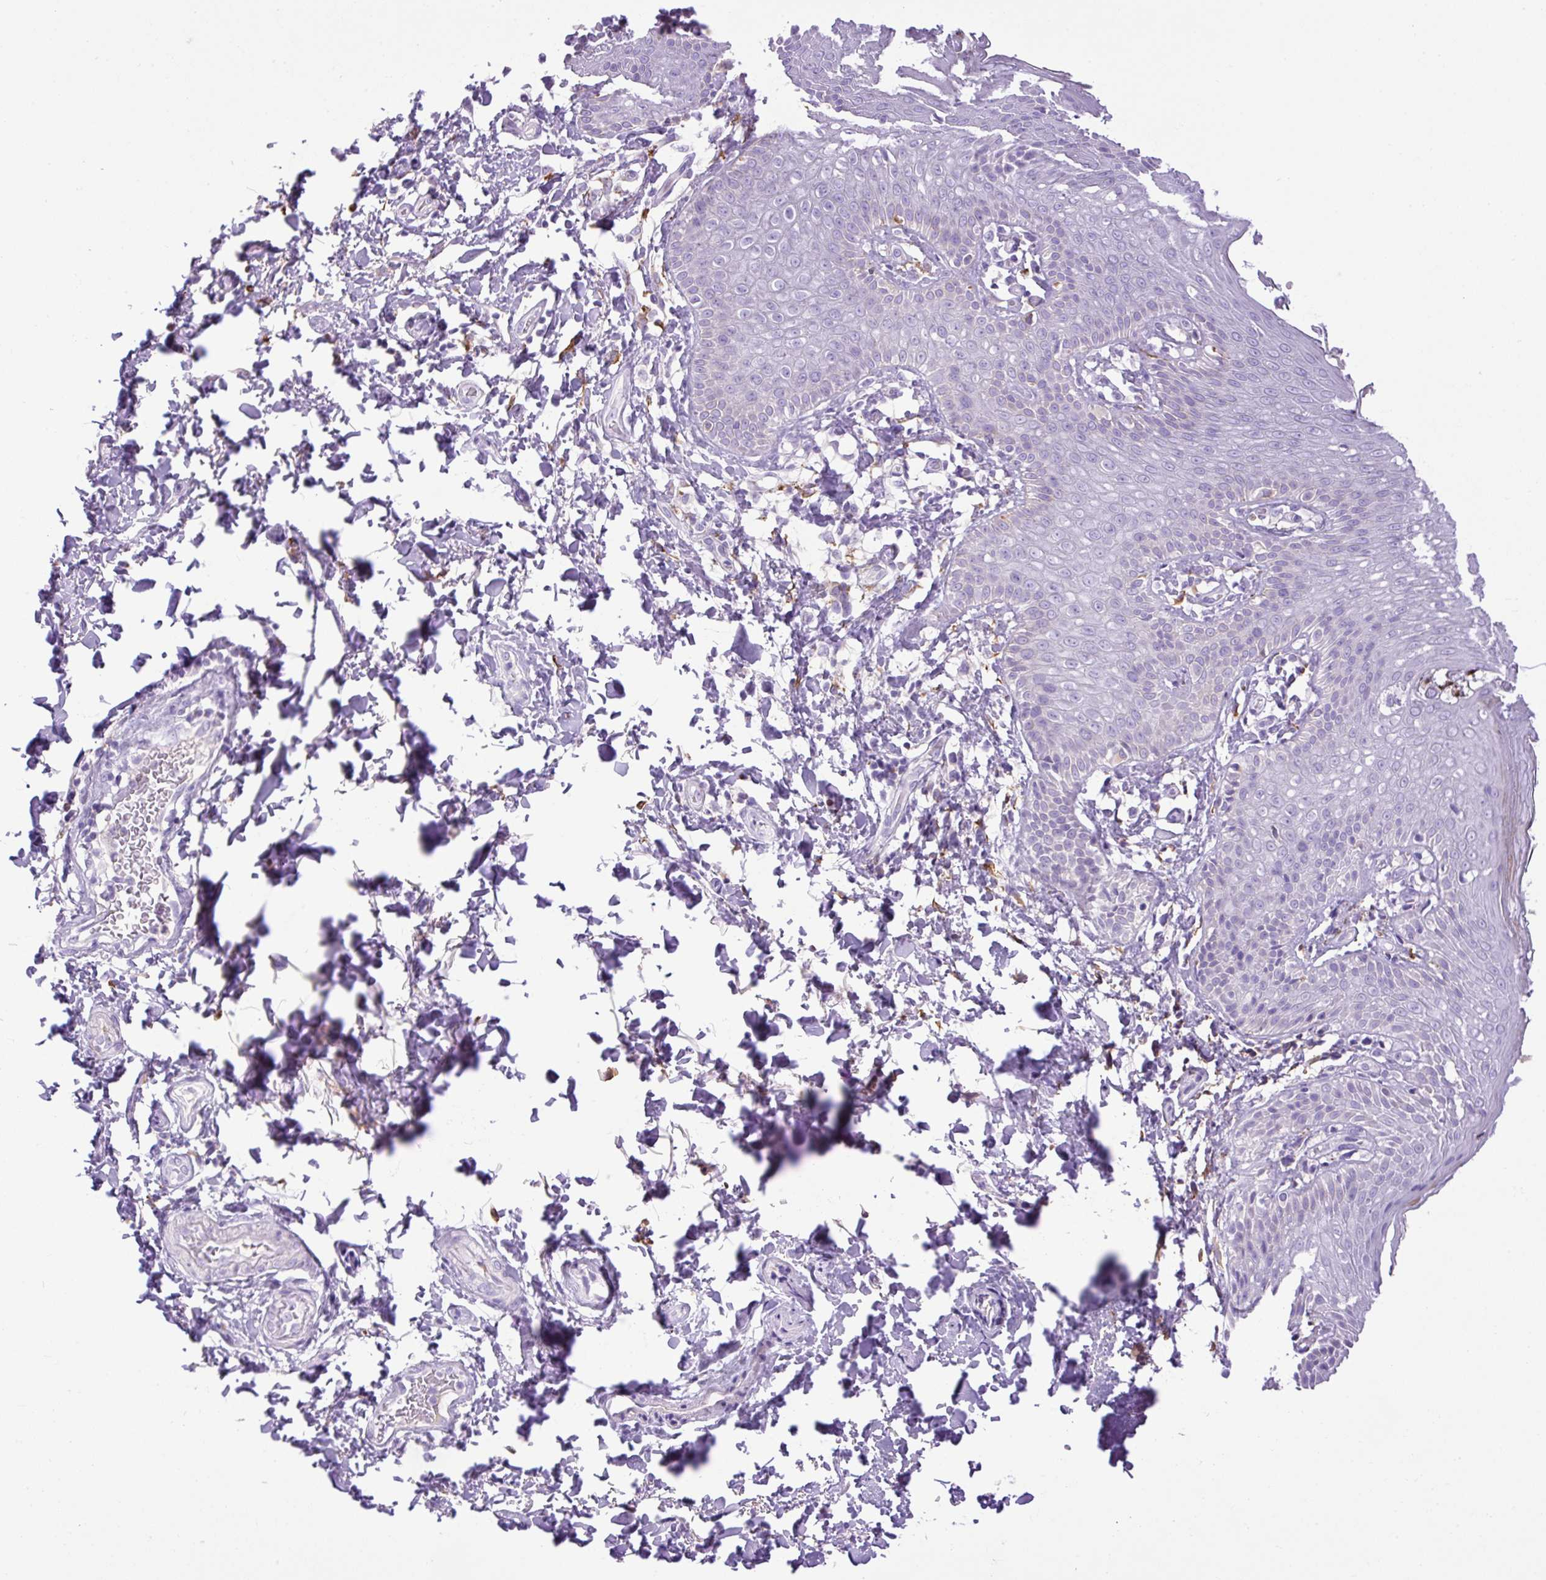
{"staining": {"intensity": "negative", "quantity": "none", "location": "none"}, "tissue": "skin", "cell_type": "Epidermal cells", "image_type": "normal", "snomed": [{"axis": "morphology", "description": "Normal tissue, NOS"}, {"axis": "topography", "description": "Peripheral nerve tissue"}], "caption": "Immunohistochemical staining of normal human skin shows no significant expression in epidermal cells.", "gene": "SPTBN5", "patient": {"sex": "male", "age": 51}}